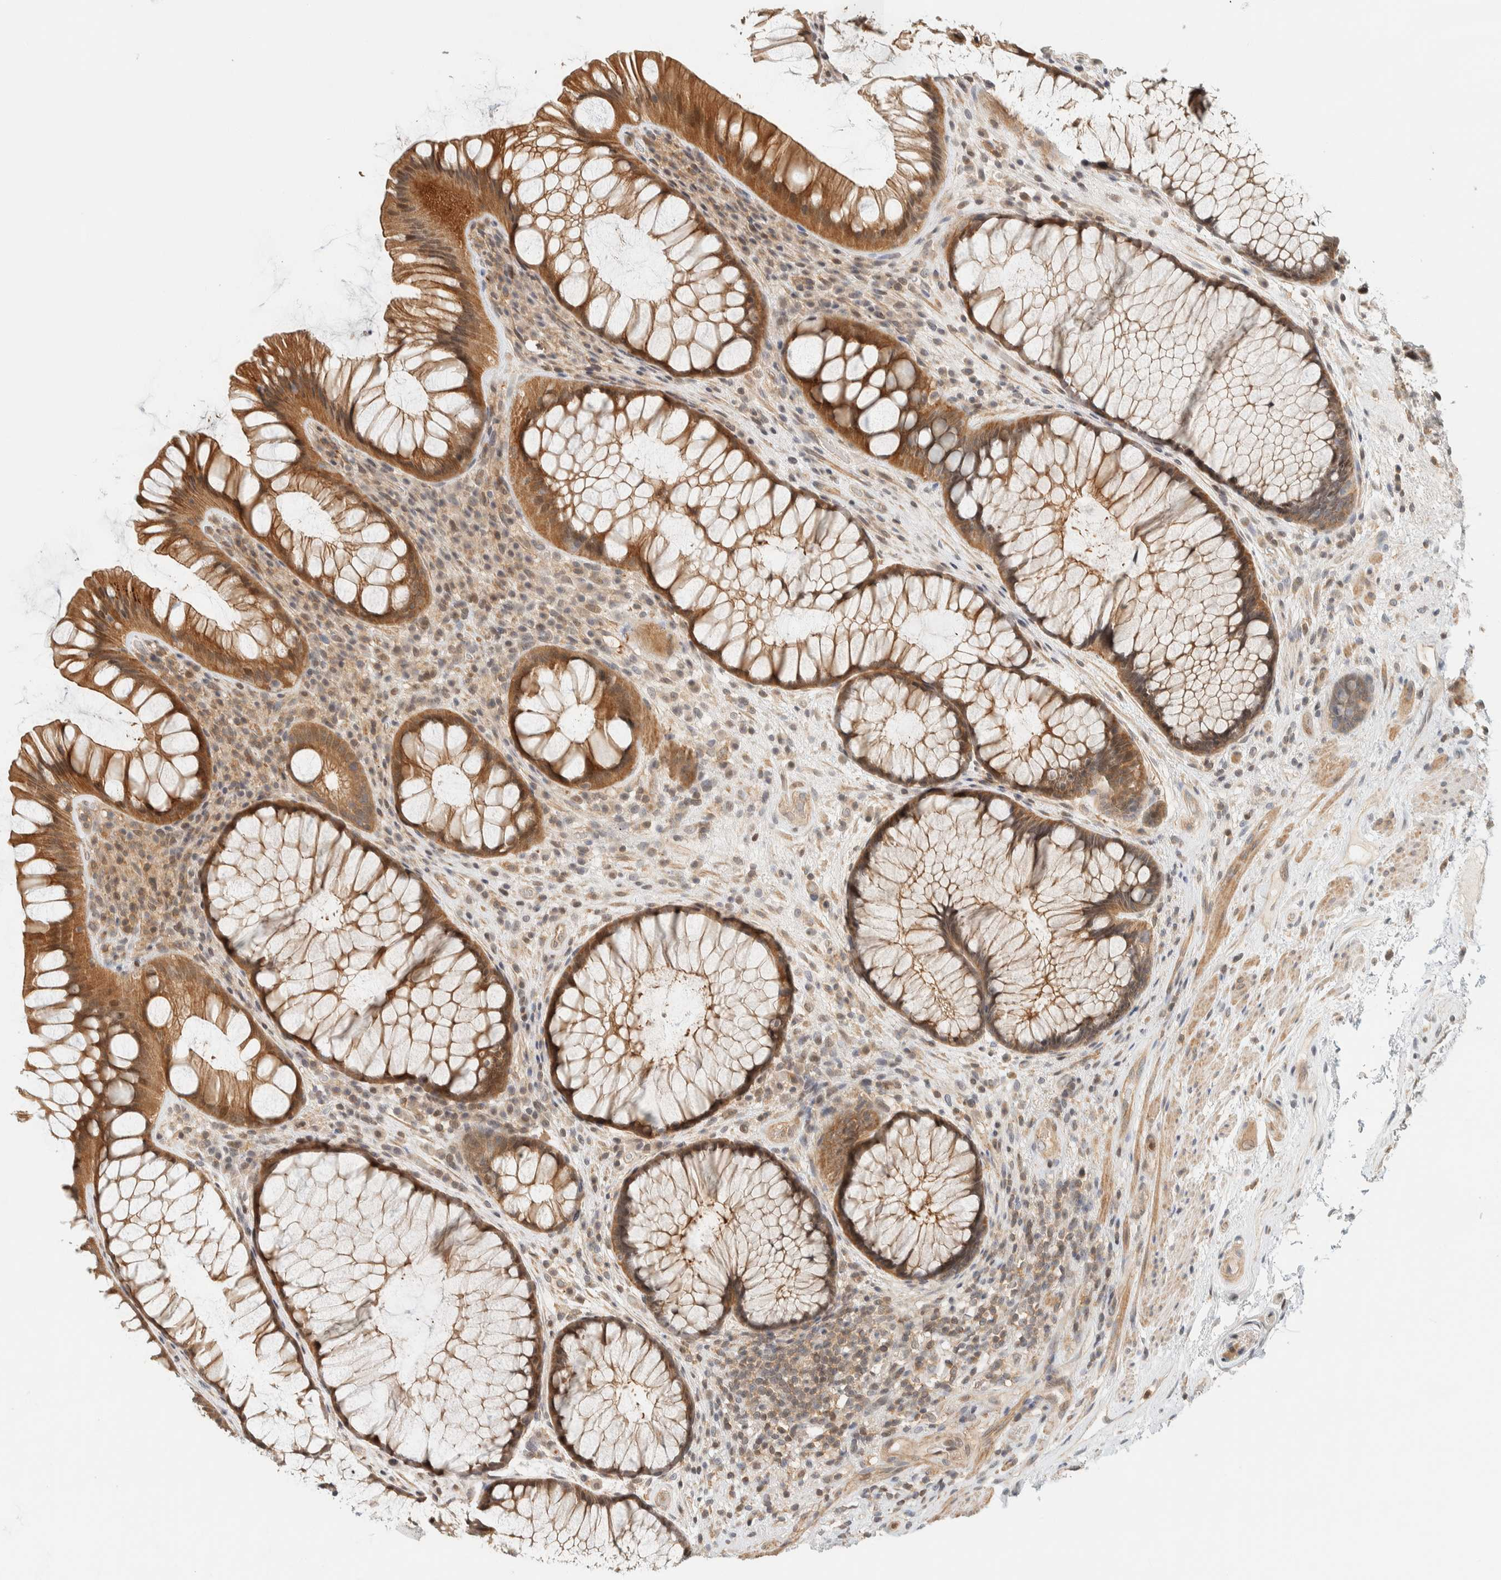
{"staining": {"intensity": "moderate", "quantity": ">75%", "location": "cytoplasmic/membranous"}, "tissue": "rectum", "cell_type": "Glandular cells", "image_type": "normal", "snomed": [{"axis": "morphology", "description": "Normal tissue, NOS"}, {"axis": "topography", "description": "Rectum"}], "caption": "Moderate cytoplasmic/membranous positivity is appreciated in approximately >75% of glandular cells in benign rectum.", "gene": "ARFGEF1", "patient": {"sex": "male", "age": 51}}